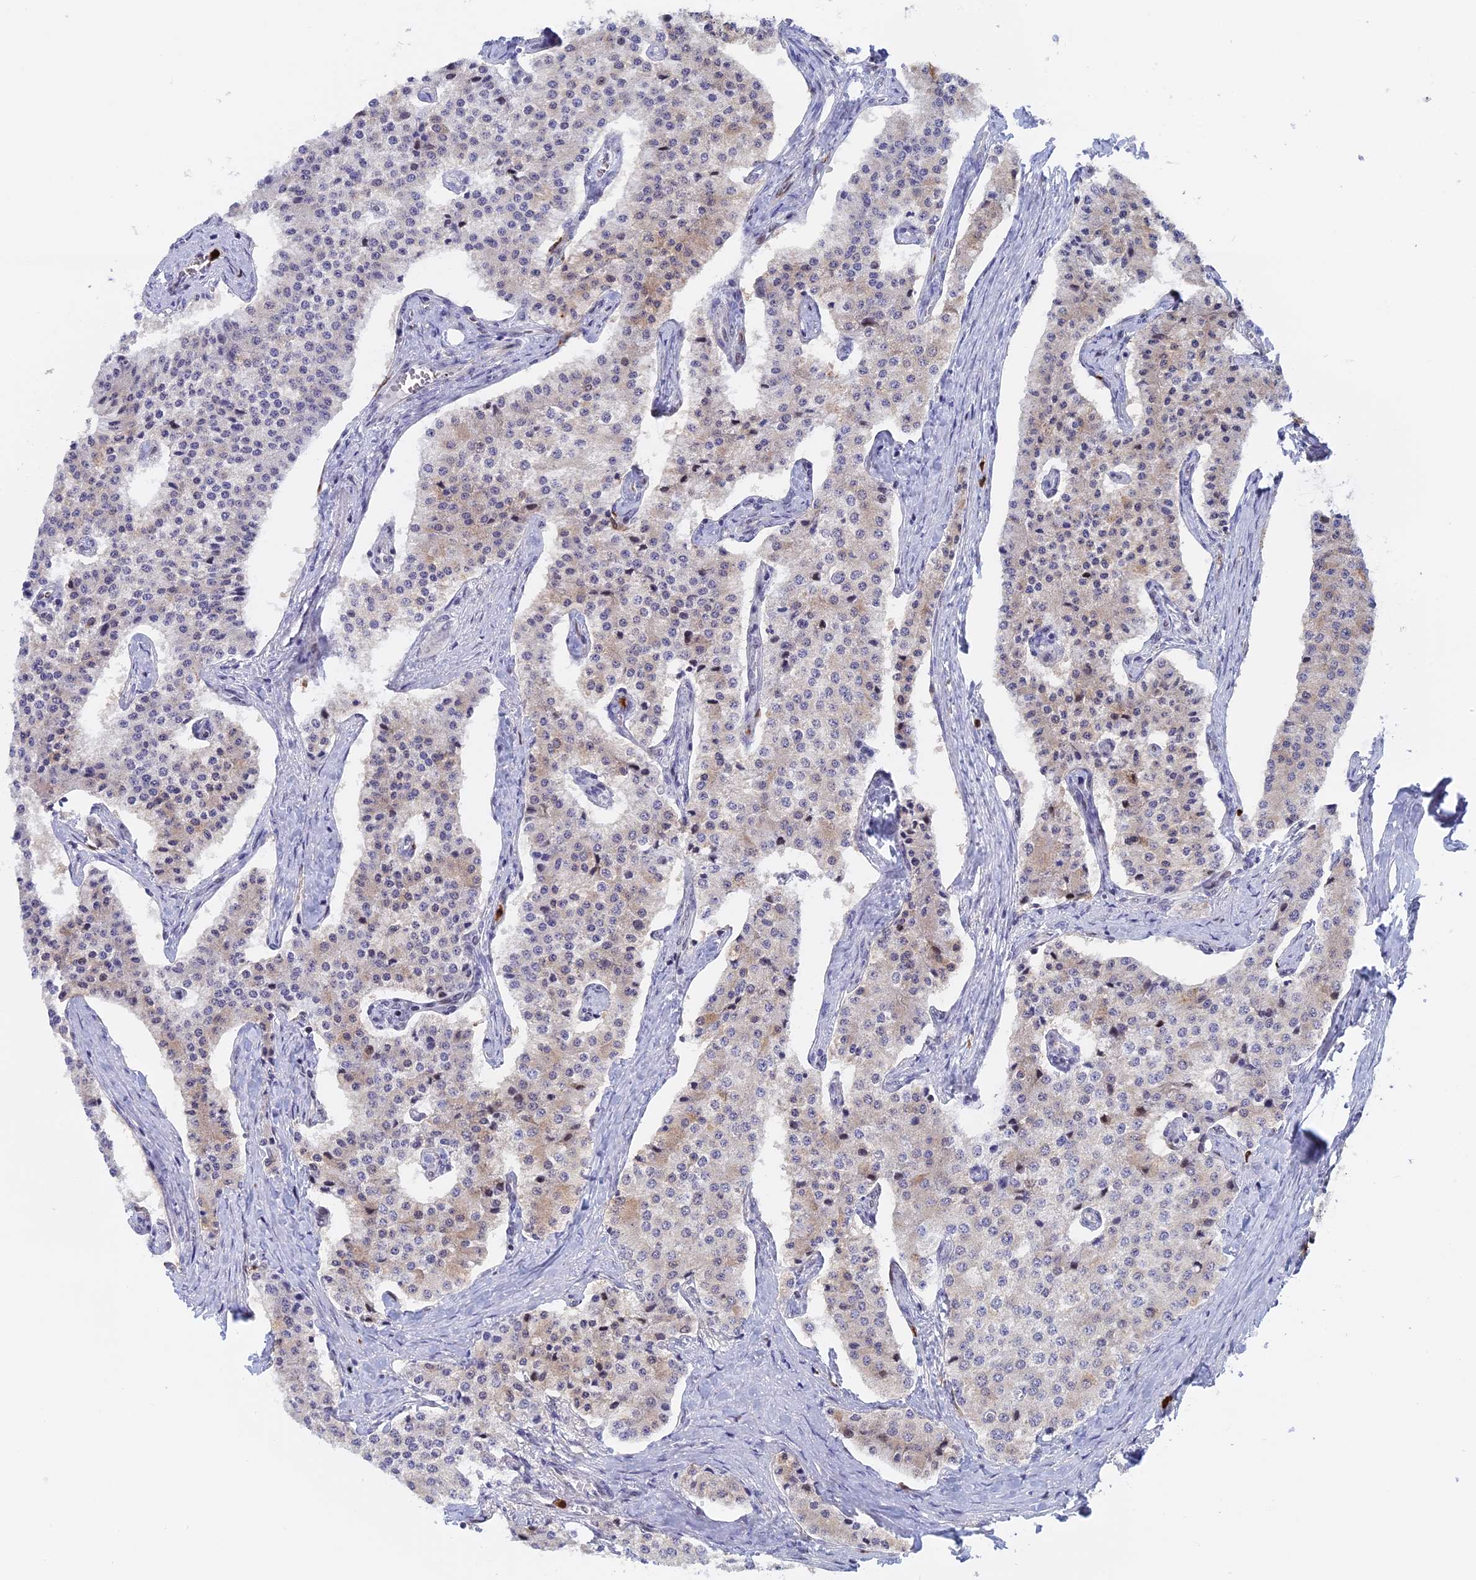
{"staining": {"intensity": "weak", "quantity": "<25%", "location": "cytoplasmic/membranous"}, "tissue": "carcinoid", "cell_type": "Tumor cells", "image_type": "cancer", "snomed": [{"axis": "morphology", "description": "Carcinoid, malignant, NOS"}, {"axis": "topography", "description": "Colon"}], "caption": "Tumor cells are negative for protein expression in human carcinoid.", "gene": "SLC26A1", "patient": {"sex": "female", "age": 52}}